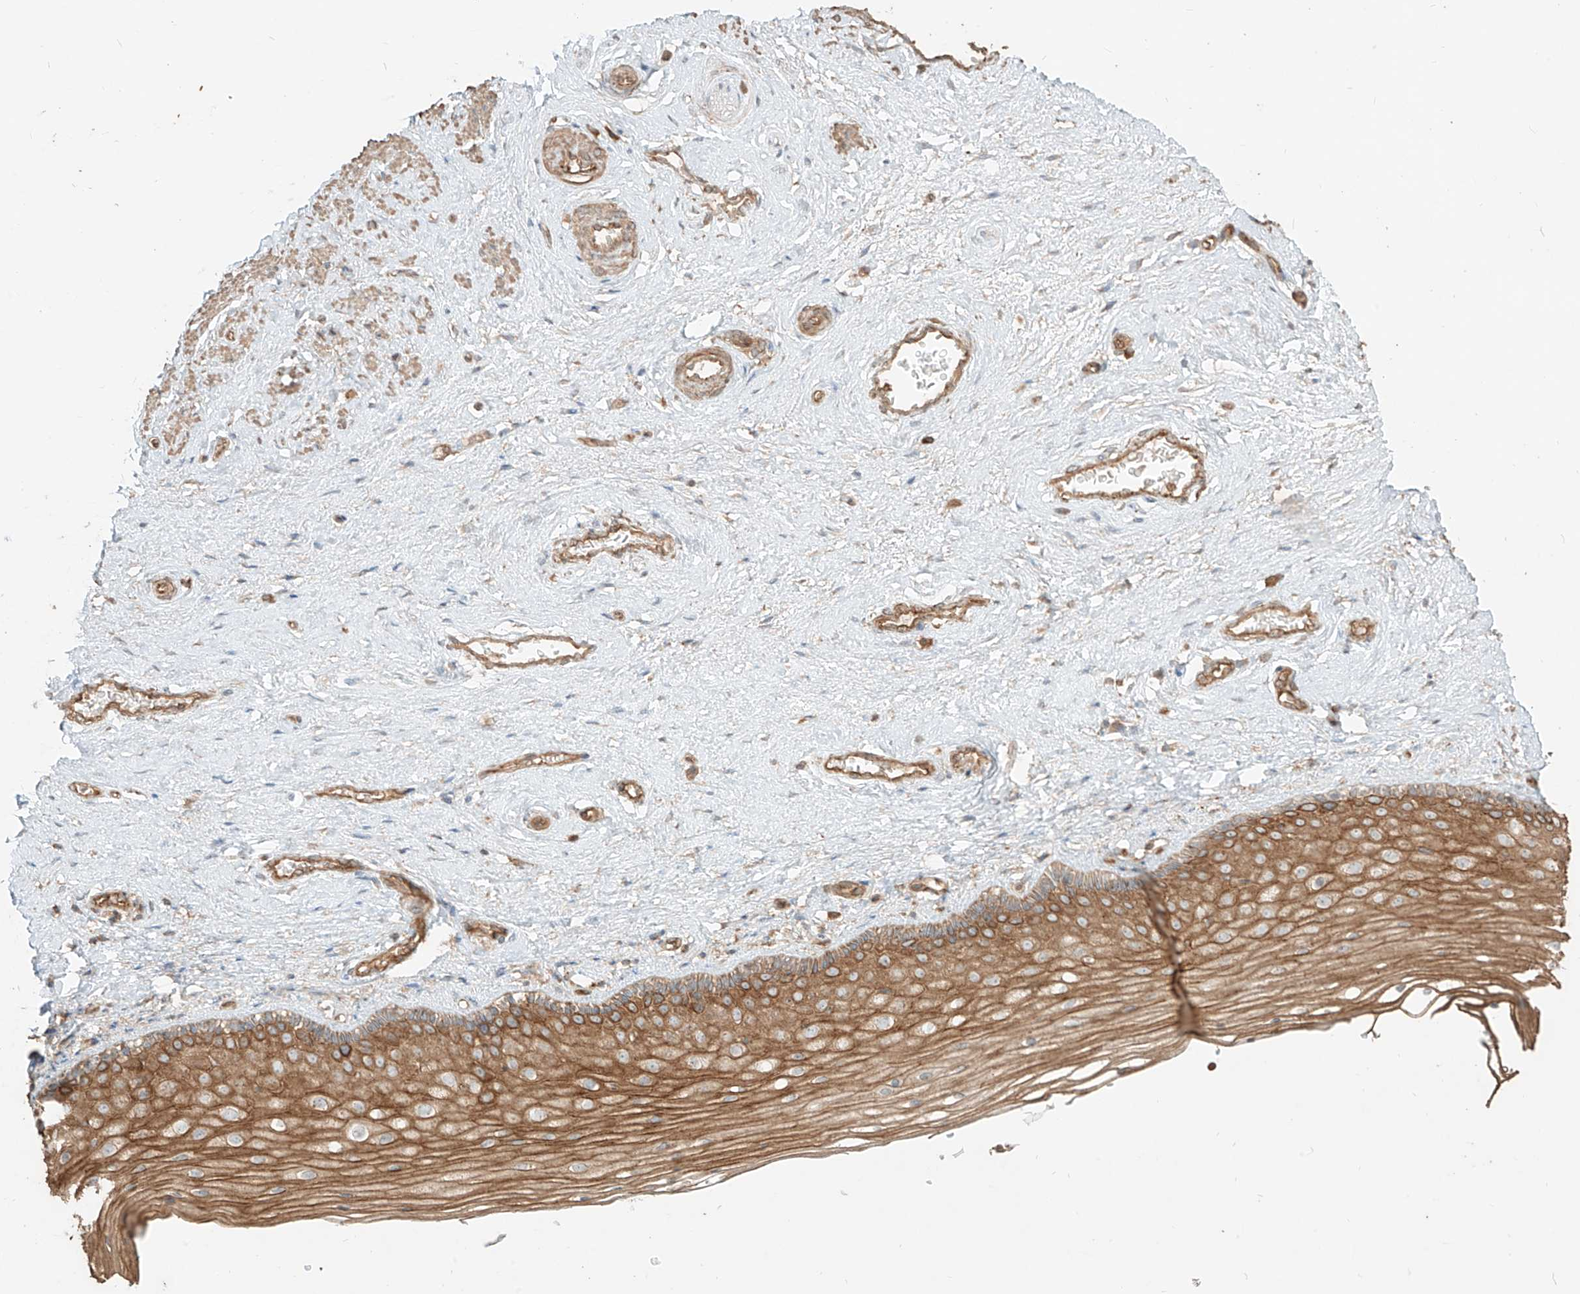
{"staining": {"intensity": "moderate", "quantity": ">75%", "location": "cytoplasmic/membranous"}, "tissue": "vagina", "cell_type": "Squamous epithelial cells", "image_type": "normal", "snomed": [{"axis": "morphology", "description": "Normal tissue, NOS"}, {"axis": "topography", "description": "Vagina"}], "caption": "A high-resolution histopathology image shows IHC staining of benign vagina, which exhibits moderate cytoplasmic/membranous positivity in approximately >75% of squamous epithelial cells.", "gene": "CCDC115", "patient": {"sex": "female", "age": 46}}